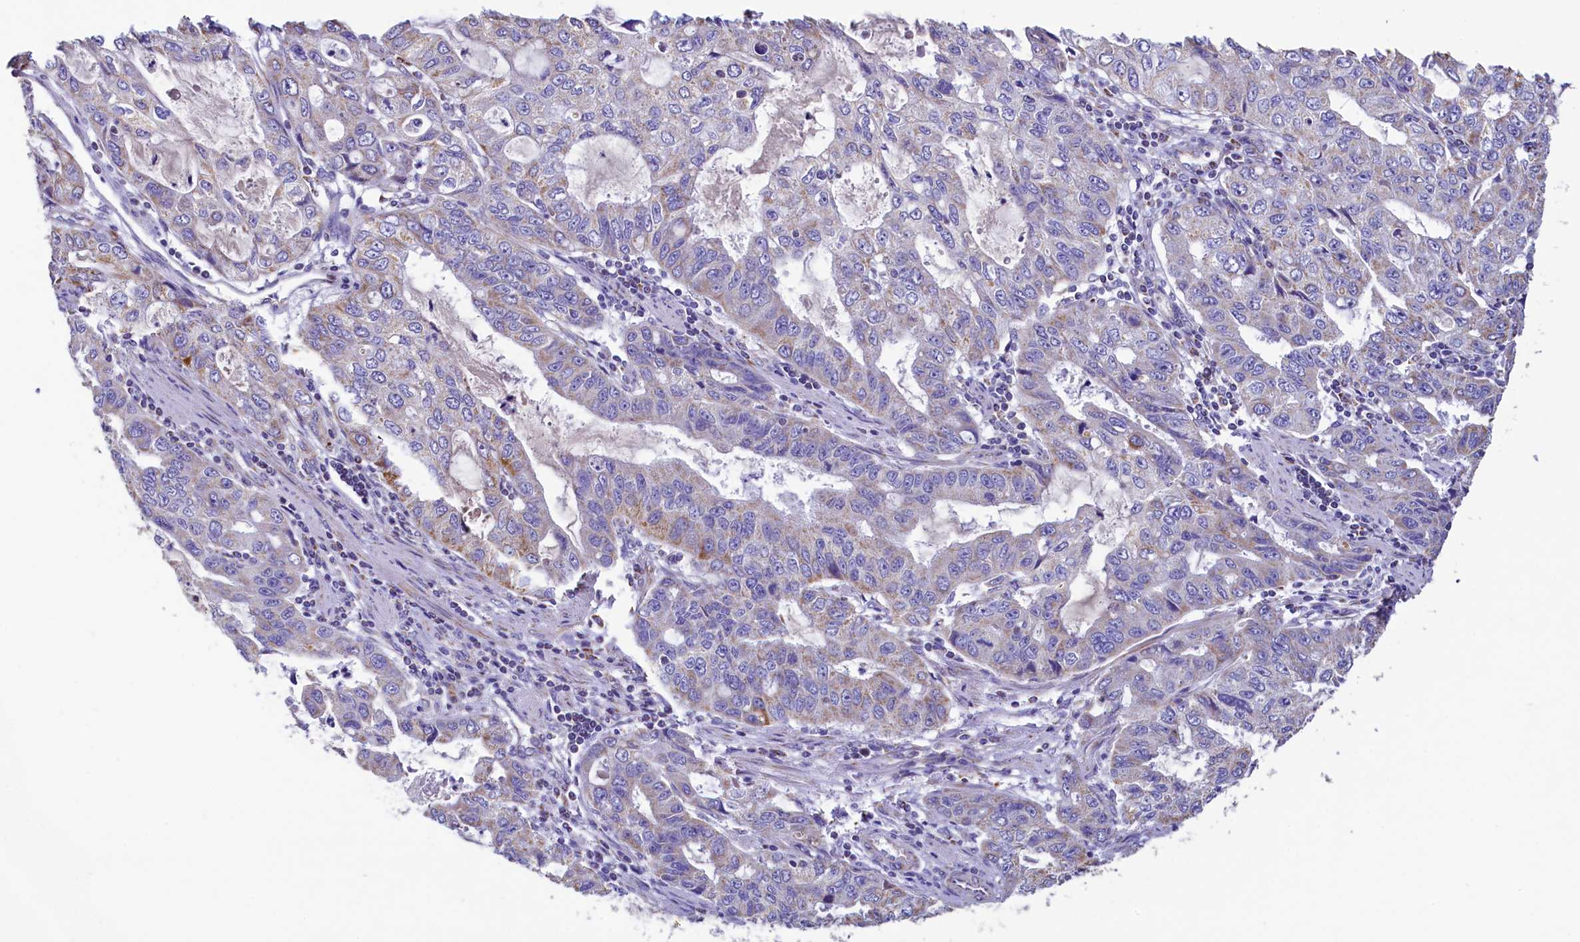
{"staining": {"intensity": "moderate", "quantity": "<25%", "location": "cytoplasmic/membranous"}, "tissue": "stomach cancer", "cell_type": "Tumor cells", "image_type": "cancer", "snomed": [{"axis": "morphology", "description": "Adenocarcinoma, NOS"}, {"axis": "topography", "description": "Stomach, upper"}], "caption": "Immunohistochemistry (DAB) staining of human stomach cancer (adenocarcinoma) shows moderate cytoplasmic/membranous protein positivity in about <25% of tumor cells.", "gene": "IDH3A", "patient": {"sex": "female", "age": 52}}